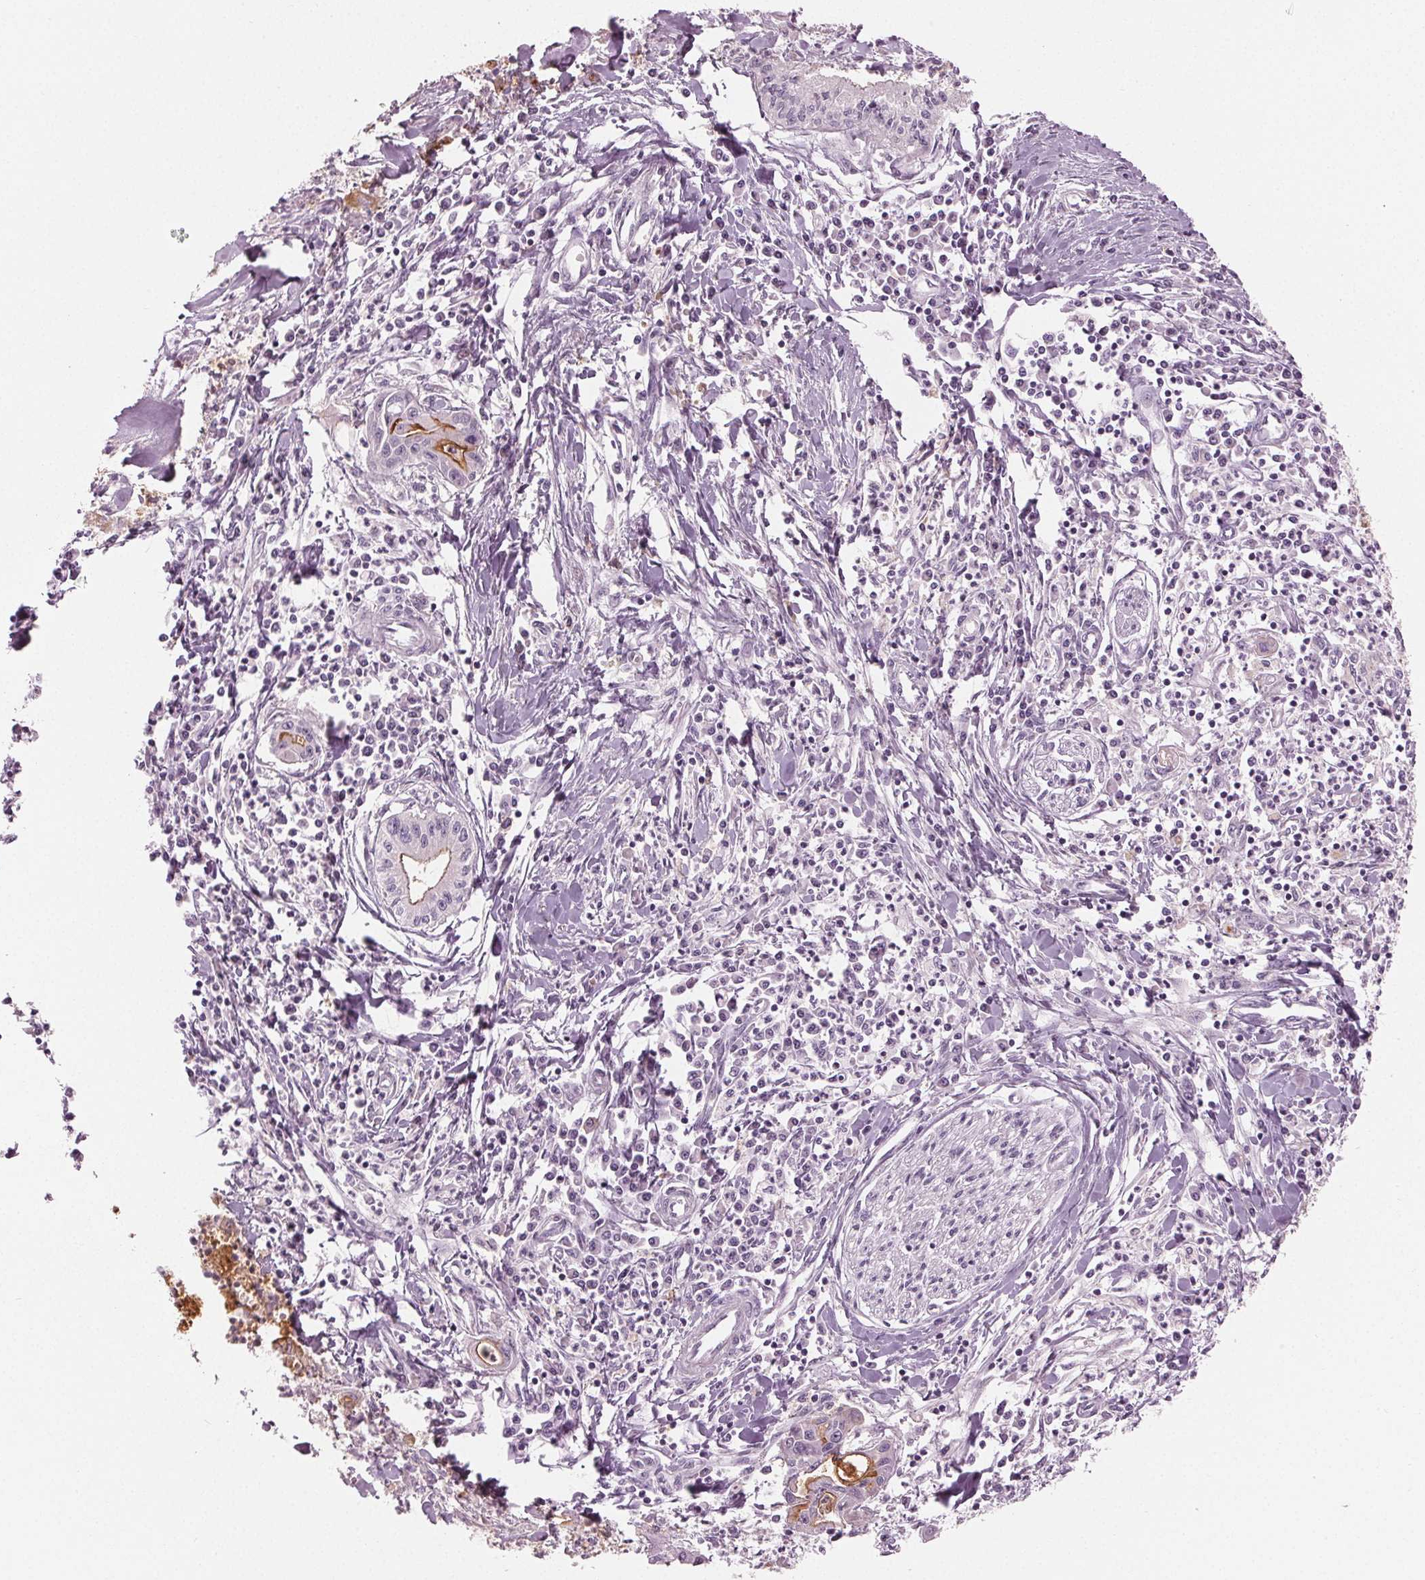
{"staining": {"intensity": "moderate", "quantity": "<25%", "location": "cytoplasmic/membranous"}, "tissue": "pancreatic cancer", "cell_type": "Tumor cells", "image_type": "cancer", "snomed": [{"axis": "morphology", "description": "Adenocarcinoma, NOS"}, {"axis": "topography", "description": "Pancreas"}], "caption": "Human pancreatic cancer stained with a brown dye displays moderate cytoplasmic/membranous positive staining in about <25% of tumor cells.", "gene": "PRAP1", "patient": {"sex": "male", "age": 72}}